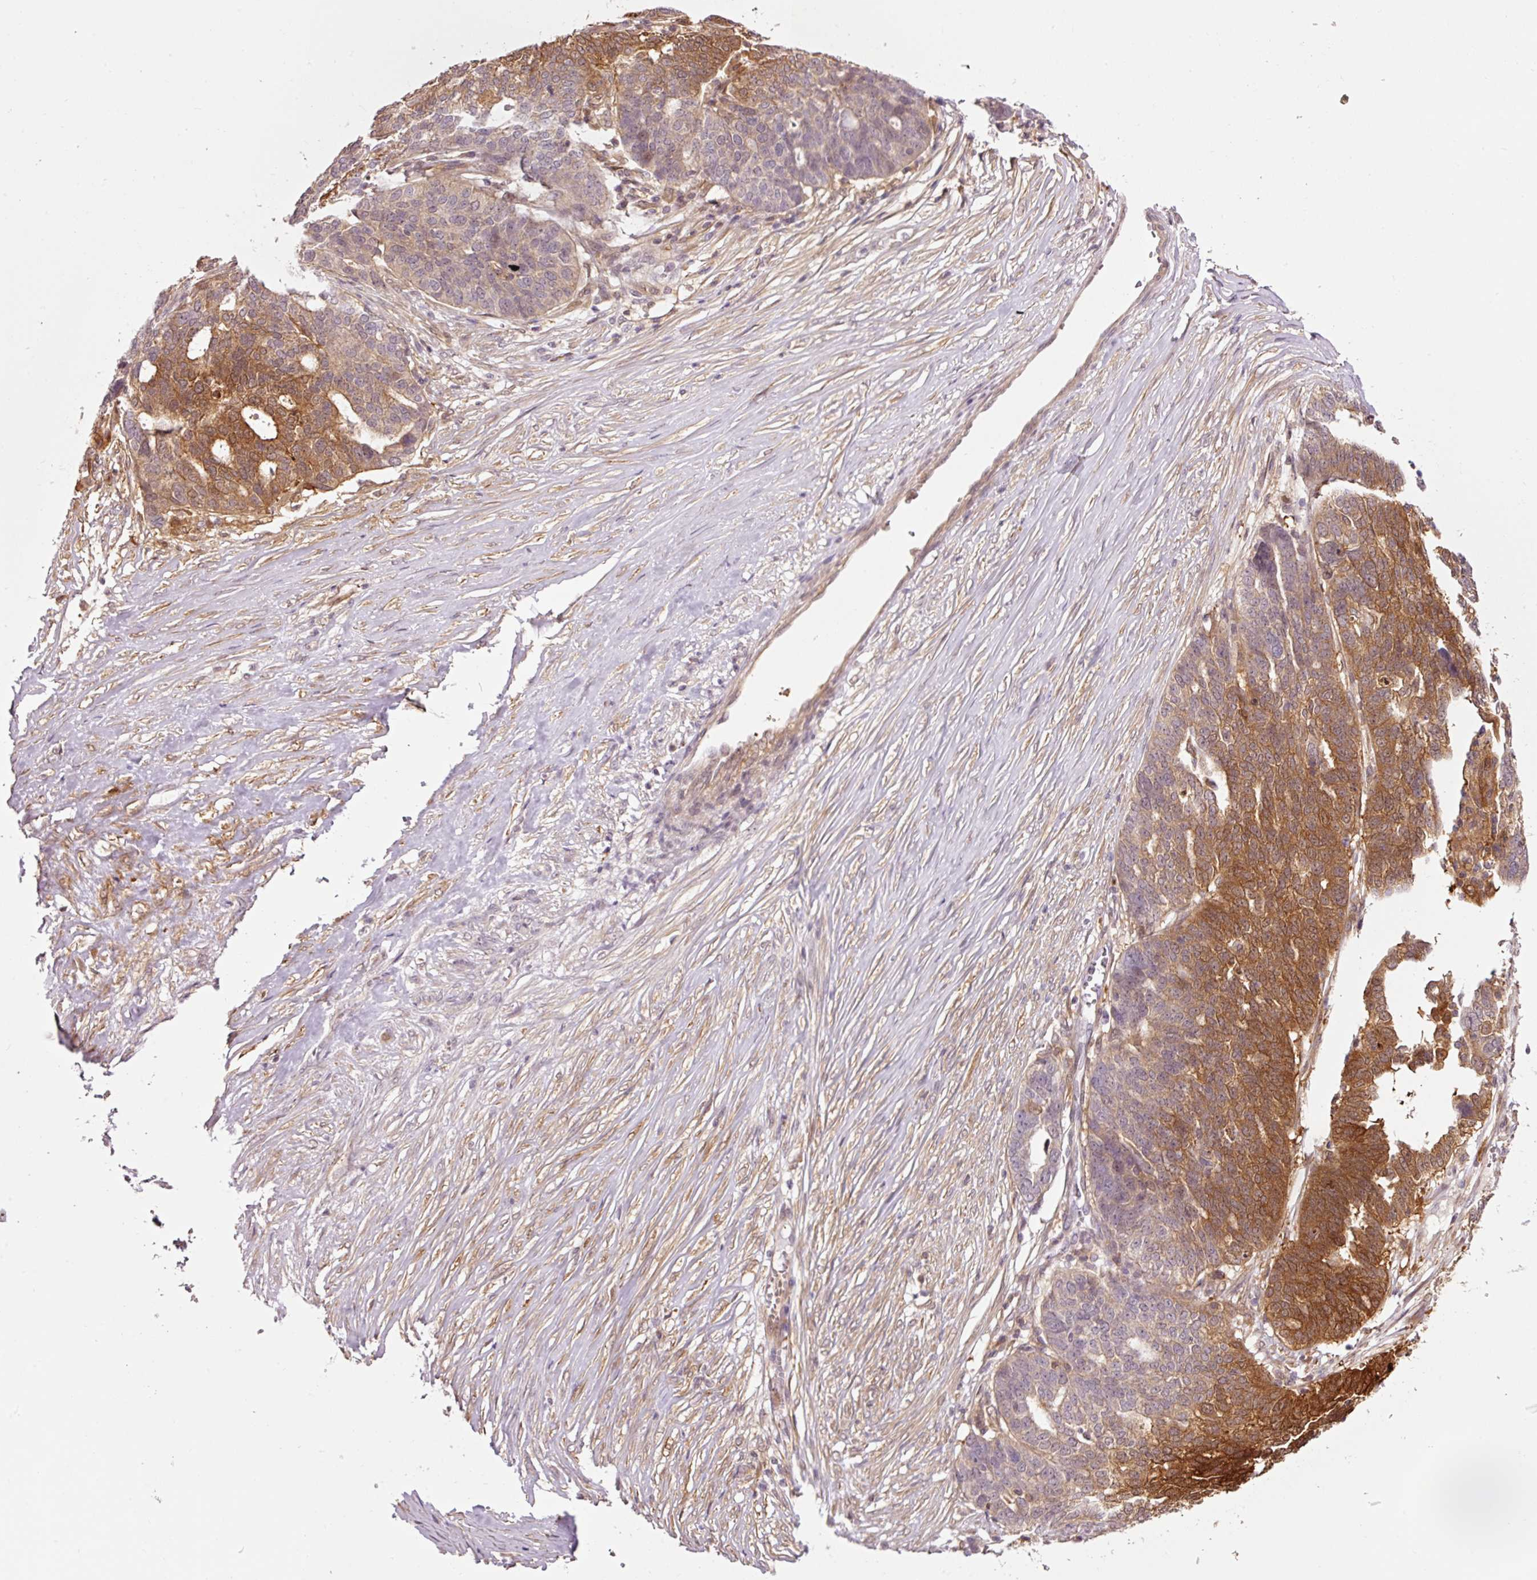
{"staining": {"intensity": "strong", "quantity": "25%-75%", "location": "cytoplasmic/membranous,nuclear"}, "tissue": "ovarian cancer", "cell_type": "Tumor cells", "image_type": "cancer", "snomed": [{"axis": "morphology", "description": "Cystadenocarcinoma, serous, NOS"}, {"axis": "topography", "description": "Ovary"}], "caption": "Immunohistochemistry of human ovarian serous cystadenocarcinoma demonstrates high levels of strong cytoplasmic/membranous and nuclear positivity in approximately 25%-75% of tumor cells. Nuclei are stained in blue.", "gene": "FBXL14", "patient": {"sex": "female", "age": 59}}